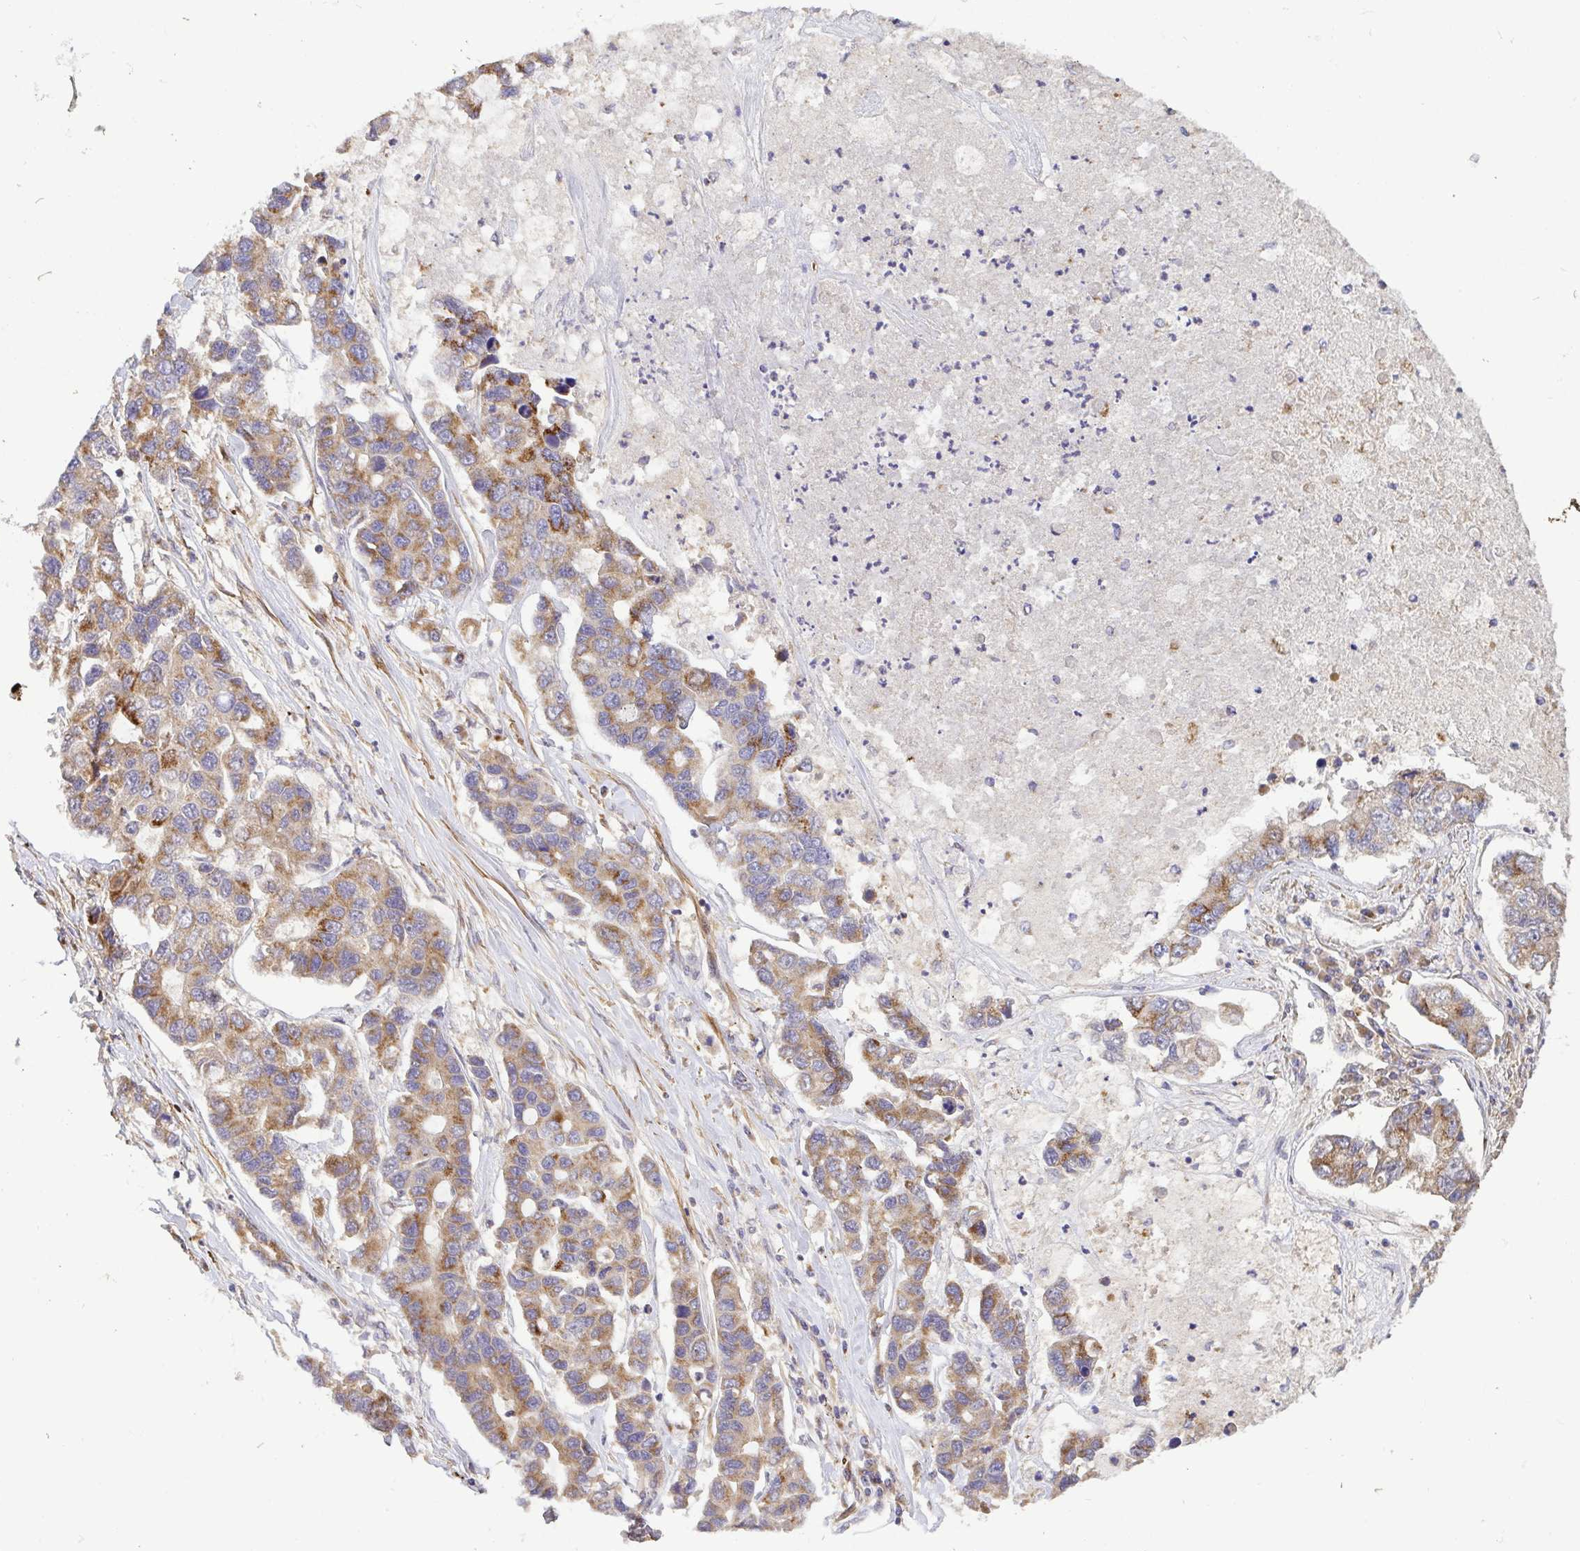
{"staining": {"intensity": "moderate", "quantity": ">75%", "location": "cytoplasmic/membranous"}, "tissue": "lung cancer", "cell_type": "Tumor cells", "image_type": "cancer", "snomed": [{"axis": "morphology", "description": "Adenocarcinoma, NOS"}, {"axis": "topography", "description": "Bronchus"}, {"axis": "topography", "description": "Lung"}], "caption": "Immunohistochemistry (IHC) (DAB) staining of human lung adenocarcinoma demonstrates moderate cytoplasmic/membranous protein positivity in approximately >75% of tumor cells.", "gene": "TM9SF4", "patient": {"sex": "female", "age": 51}}